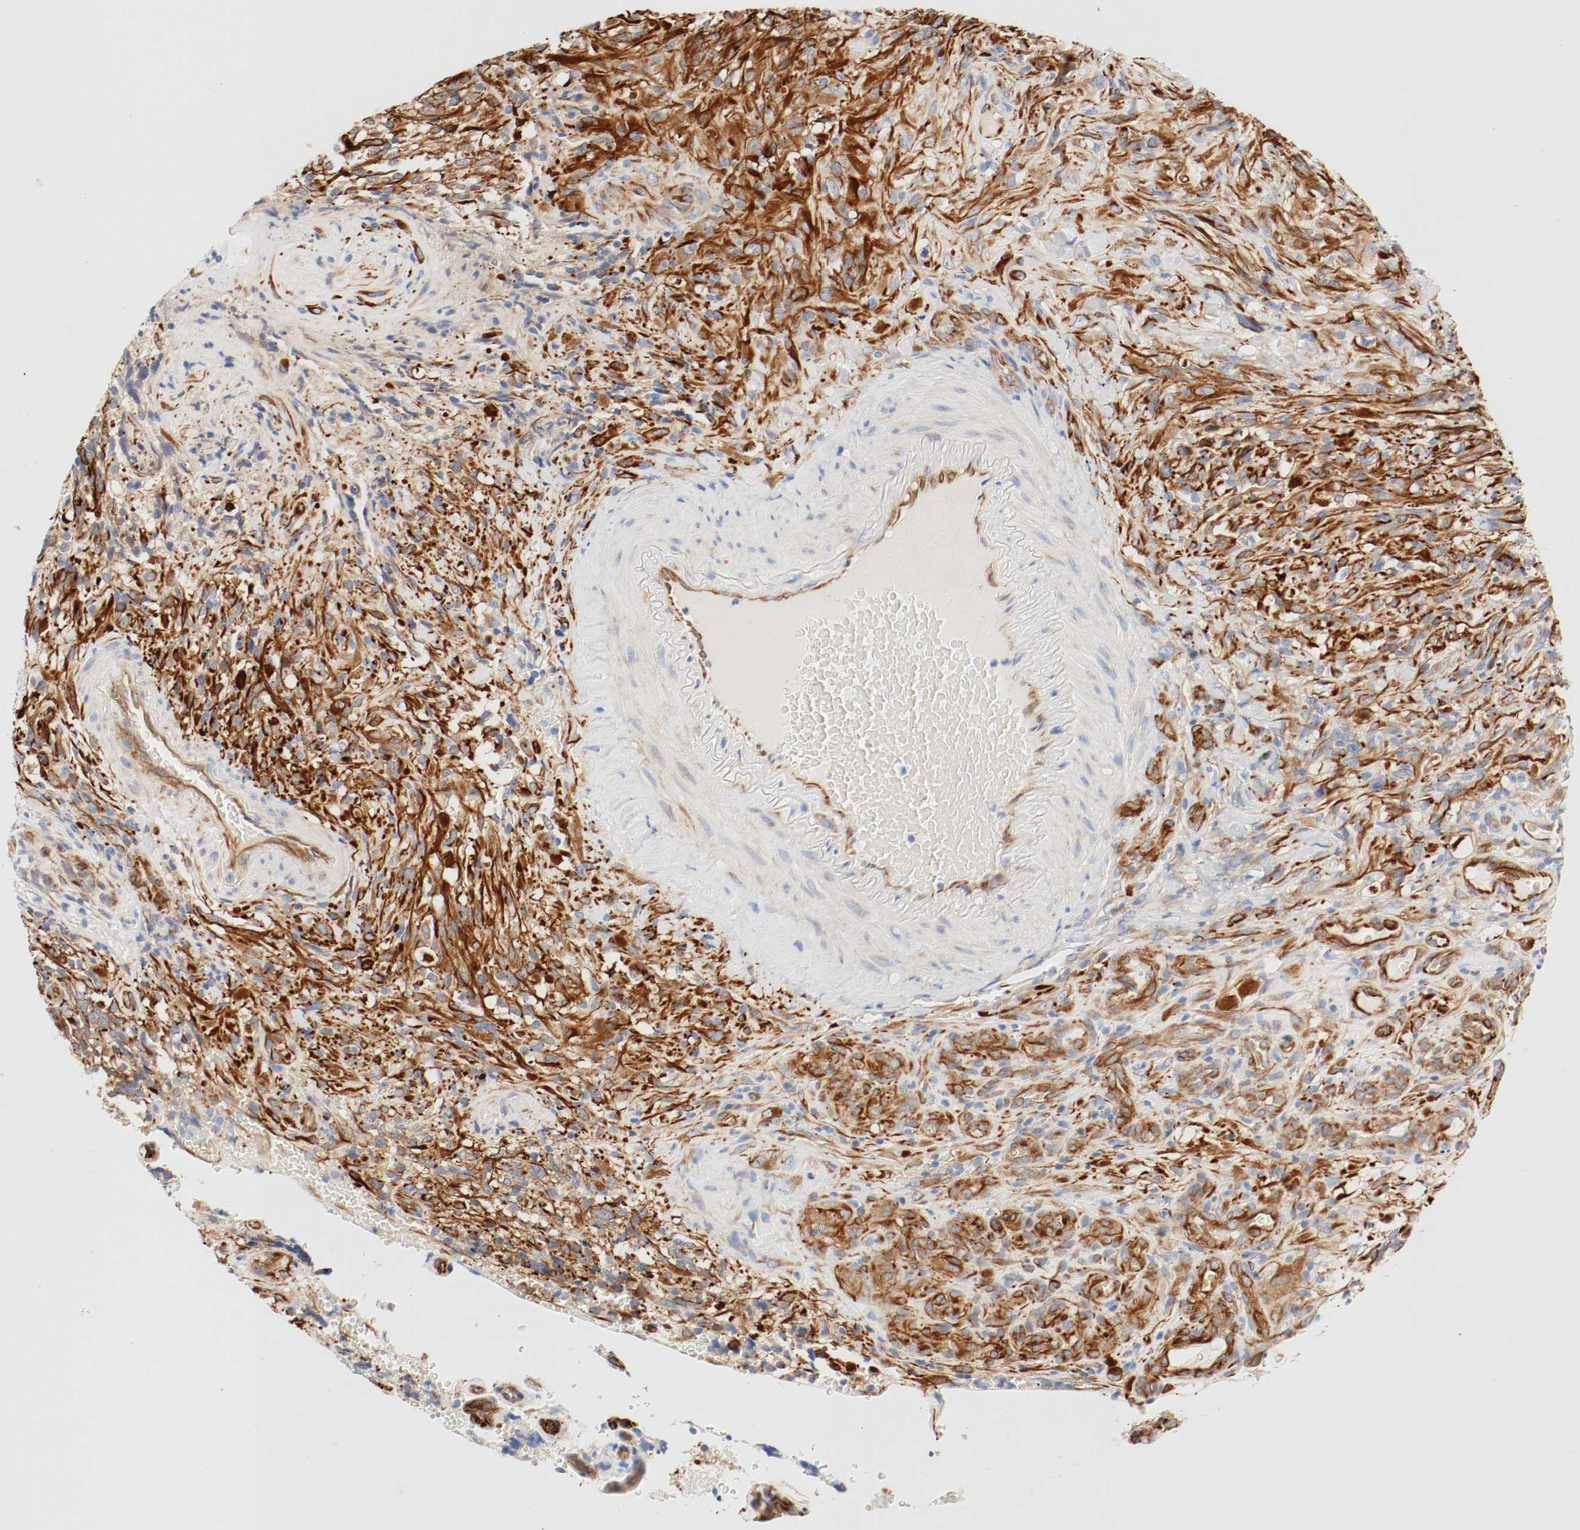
{"staining": {"intensity": "moderate", "quantity": ">75%", "location": "cytoplasmic/membranous"}, "tissue": "glioma", "cell_type": "Tumor cells", "image_type": "cancer", "snomed": [{"axis": "morphology", "description": "Normal tissue, NOS"}, {"axis": "morphology", "description": "Glioma, malignant, High grade"}, {"axis": "topography", "description": "Cerebral cortex"}], "caption": "Moderate cytoplasmic/membranous expression is appreciated in approximately >75% of tumor cells in malignant glioma (high-grade). (Stains: DAB (3,3'-diaminobenzidine) in brown, nuclei in blue, Microscopy: brightfield microscopy at high magnification).", "gene": "GIT1", "patient": {"sex": "male", "age": 75}}